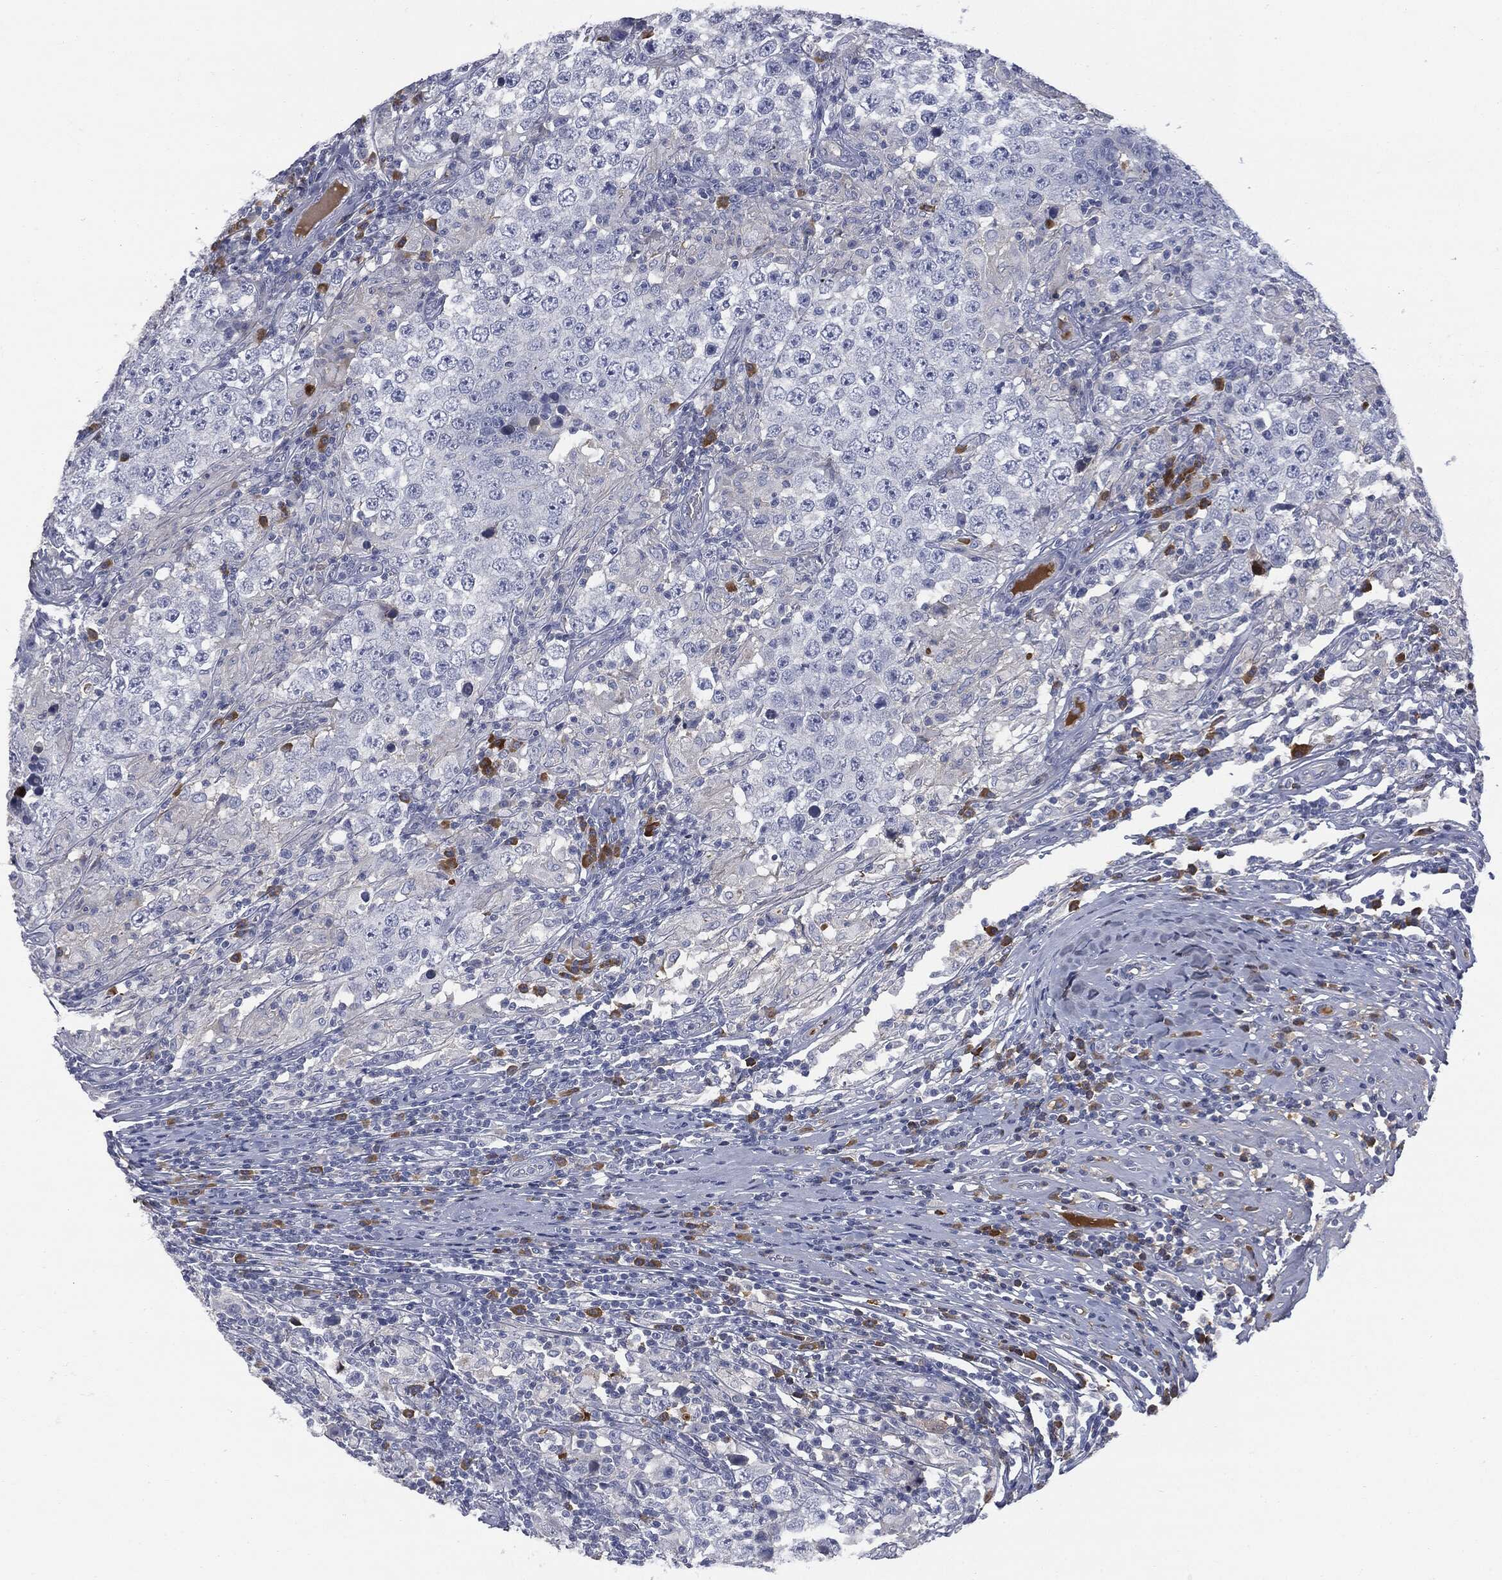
{"staining": {"intensity": "negative", "quantity": "none", "location": "none"}, "tissue": "testis cancer", "cell_type": "Tumor cells", "image_type": "cancer", "snomed": [{"axis": "morphology", "description": "Seminoma, NOS"}, {"axis": "morphology", "description": "Carcinoma, Embryonal, NOS"}, {"axis": "topography", "description": "Testis"}], "caption": "Embryonal carcinoma (testis) was stained to show a protein in brown. There is no significant staining in tumor cells. (DAB immunohistochemistry visualized using brightfield microscopy, high magnification).", "gene": "BTK", "patient": {"sex": "male", "age": 41}}